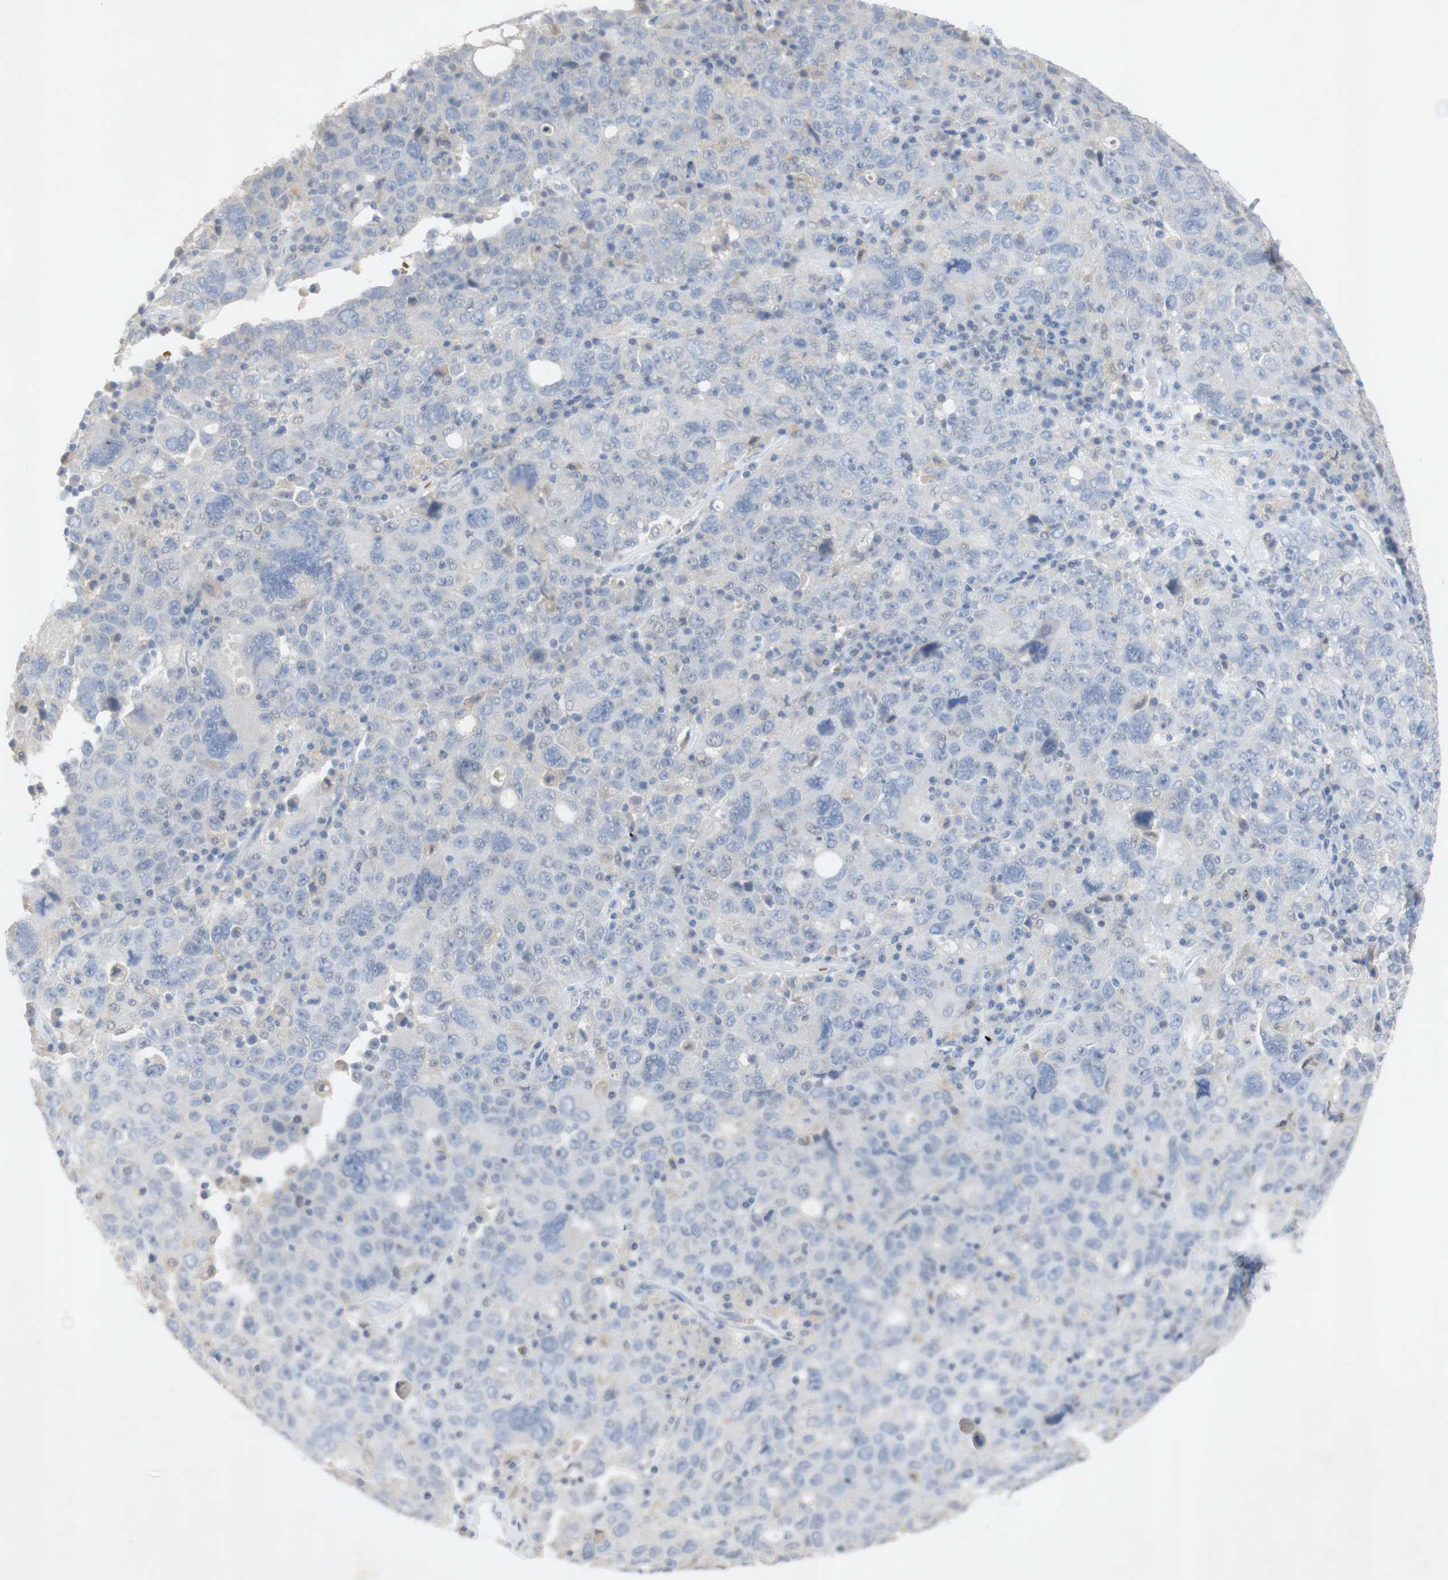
{"staining": {"intensity": "negative", "quantity": "none", "location": "none"}, "tissue": "ovarian cancer", "cell_type": "Tumor cells", "image_type": "cancer", "snomed": [{"axis": "morphology", "description": "Carcinoma, endometroid"}, {"axis": "topography", "description": "Ovary"}], "caption": "An immunohistochemistry (IHC) image of ovarian cancer is shown. There is no staining in tumor cells of ovarian cancer.", "gene": "EPO", "patient": {"sex": "female", "age": 62}}